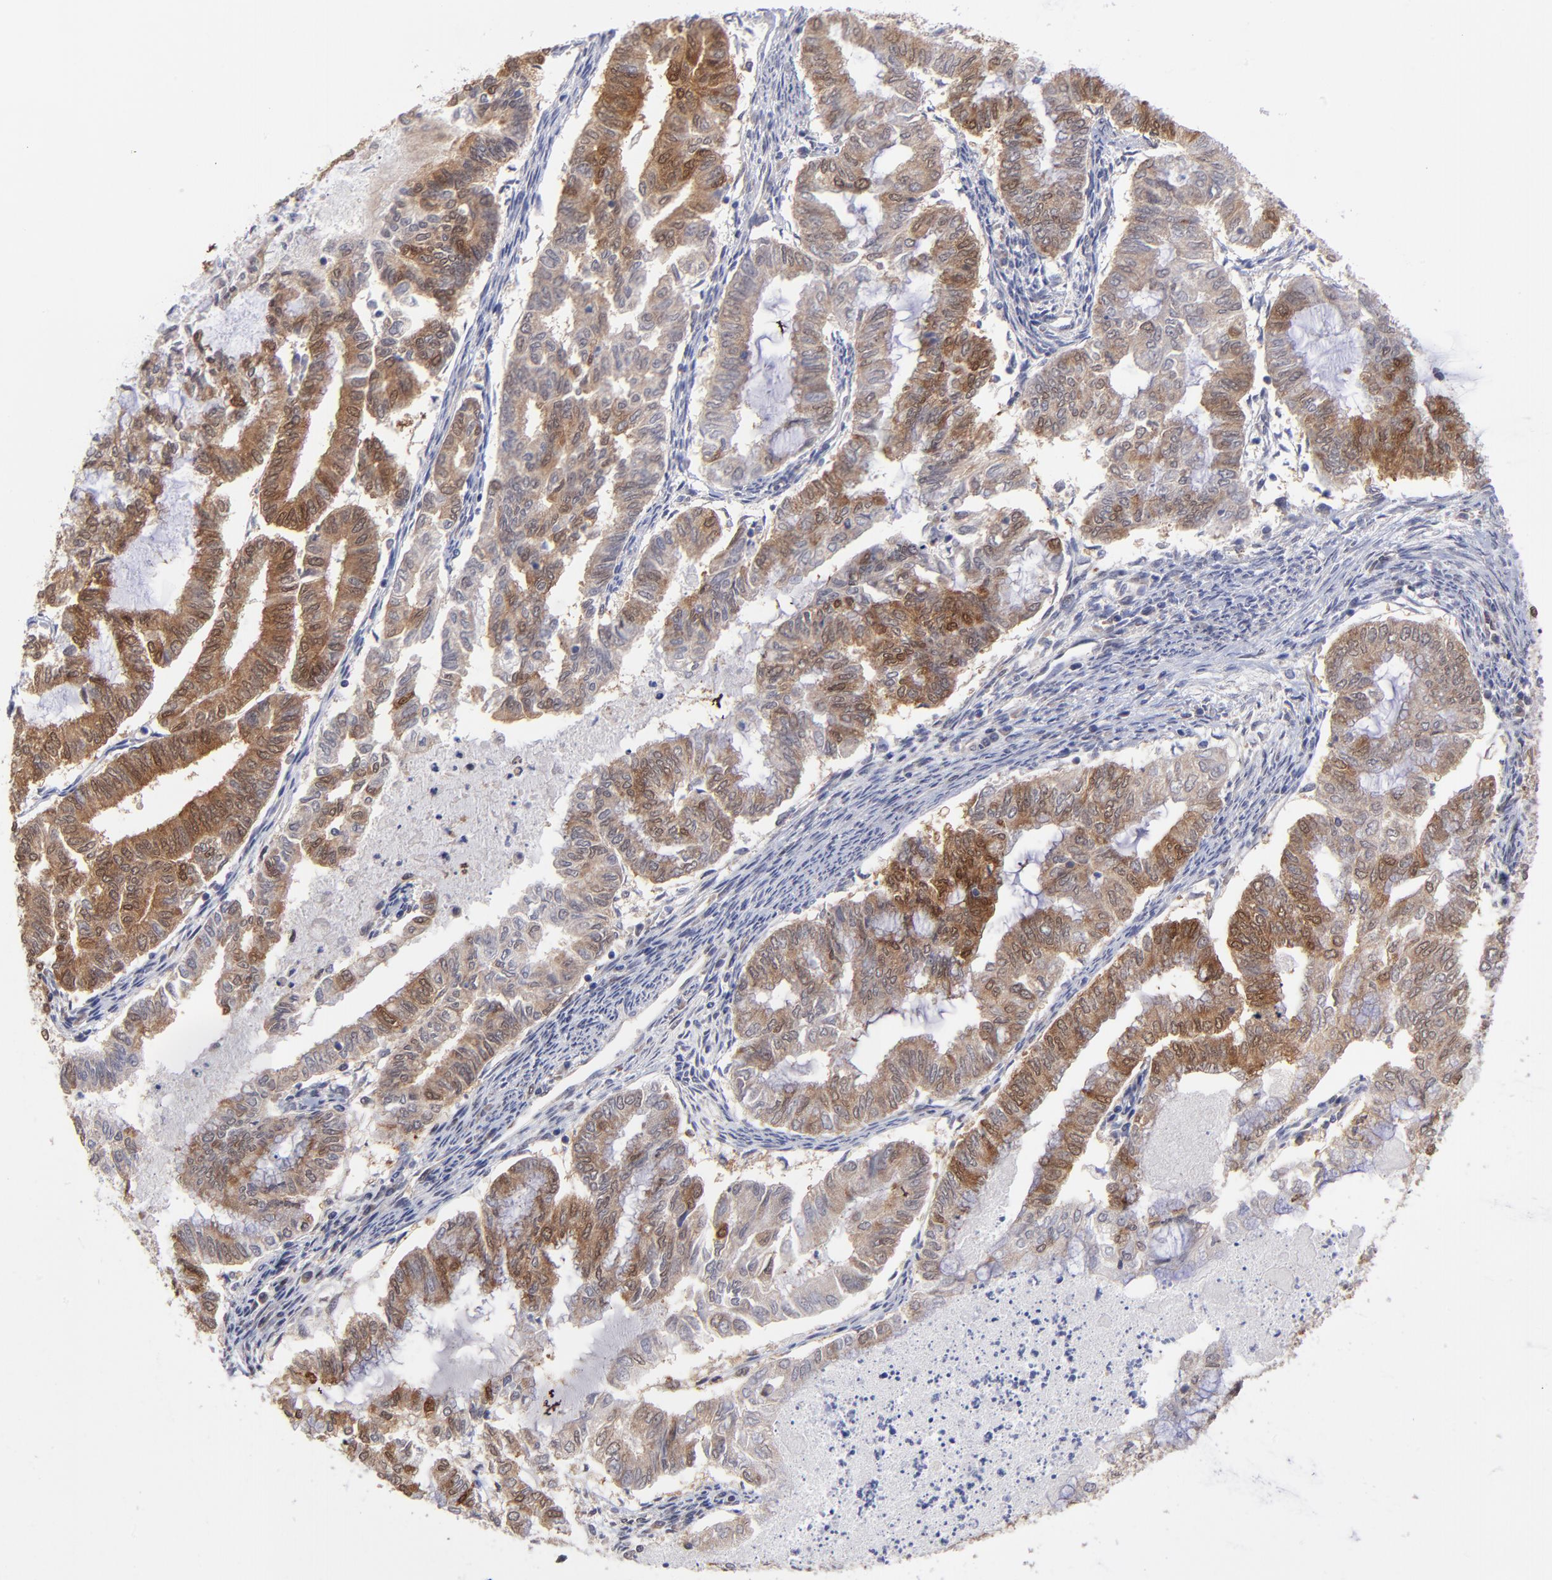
{"staining": {"intensity": "moderate", "quantity": "25%-75%", "location": "cytoplasmic/membranous,nuclear"}, "tissue": "endometrial cancer", "cell_type": "Tumor cells", "image_type": "cancer", "snomed": [{"axis": "morphology", "description": "Adenocarcinoma, NOS"}, {"axis": "topography", "description": "Endometrium"}], "caption": "Protein expression analysis of endometrial cancer (adenocarcinoma) demonstrates moderate cytoplasmic/membranous and nuclear expression in about 25%-75% of tumor cells.", "gene": "UBE2E3", "patient": {"sex": "female", "age": 79}}